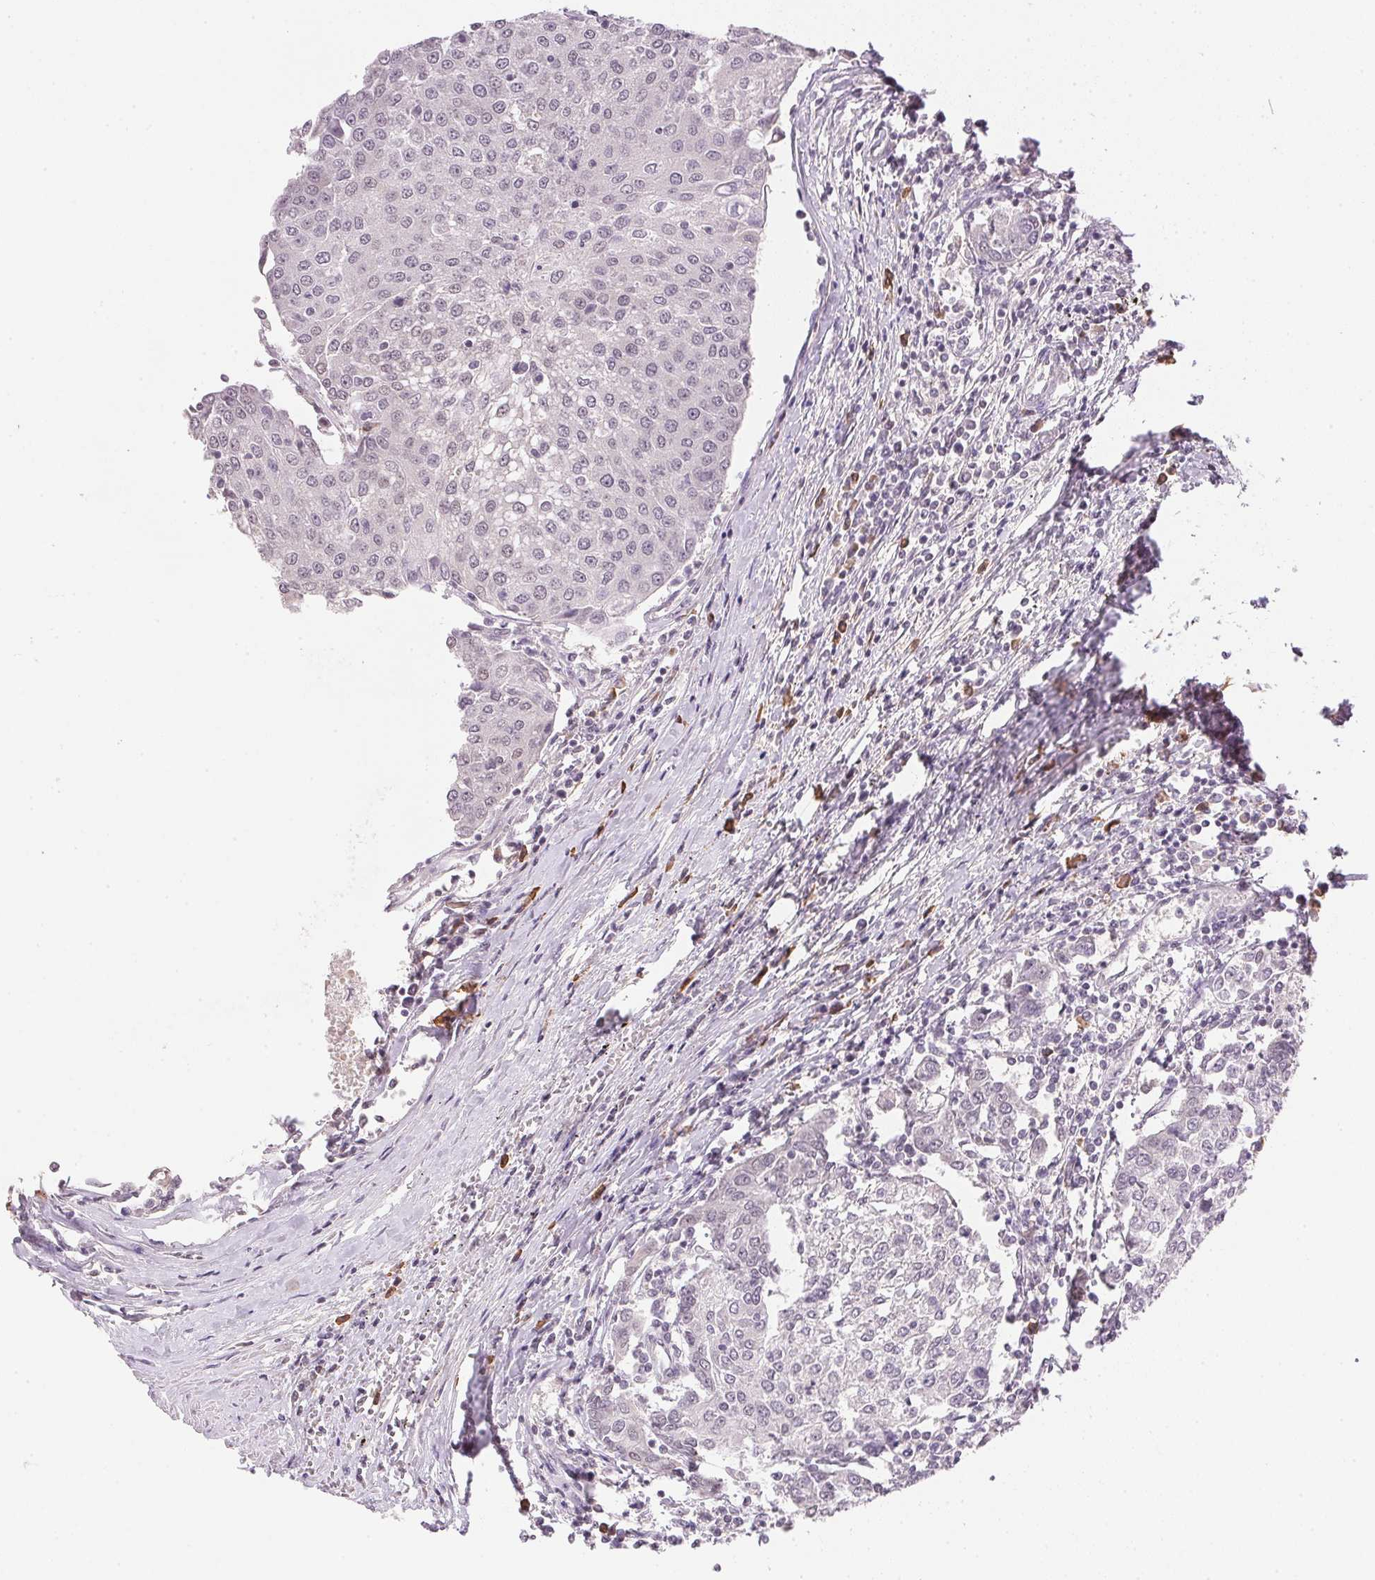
{"staining": {"intensity": "negative", "quantity": "none", "location": "none"}, "tissue": "urothelial cancer", "cell_type": "Tumor cells", "image_type": "cancer", "snomed": [{"axis": "morphology", "description": "Urothelial carcinoma, High grade"}, {"axis": "topography", "description": "Urinary bladder"}], "caption": "Tumor cells show no significant protein positivity in high-grade urothelial carcinoma. (Brightfield microscopy of DAB (3,3'-diaminobenzidine) immunohistochemistry at high magnification).", "gene": "FNDC4", "patient": {"sex": "female", "age": 85}}